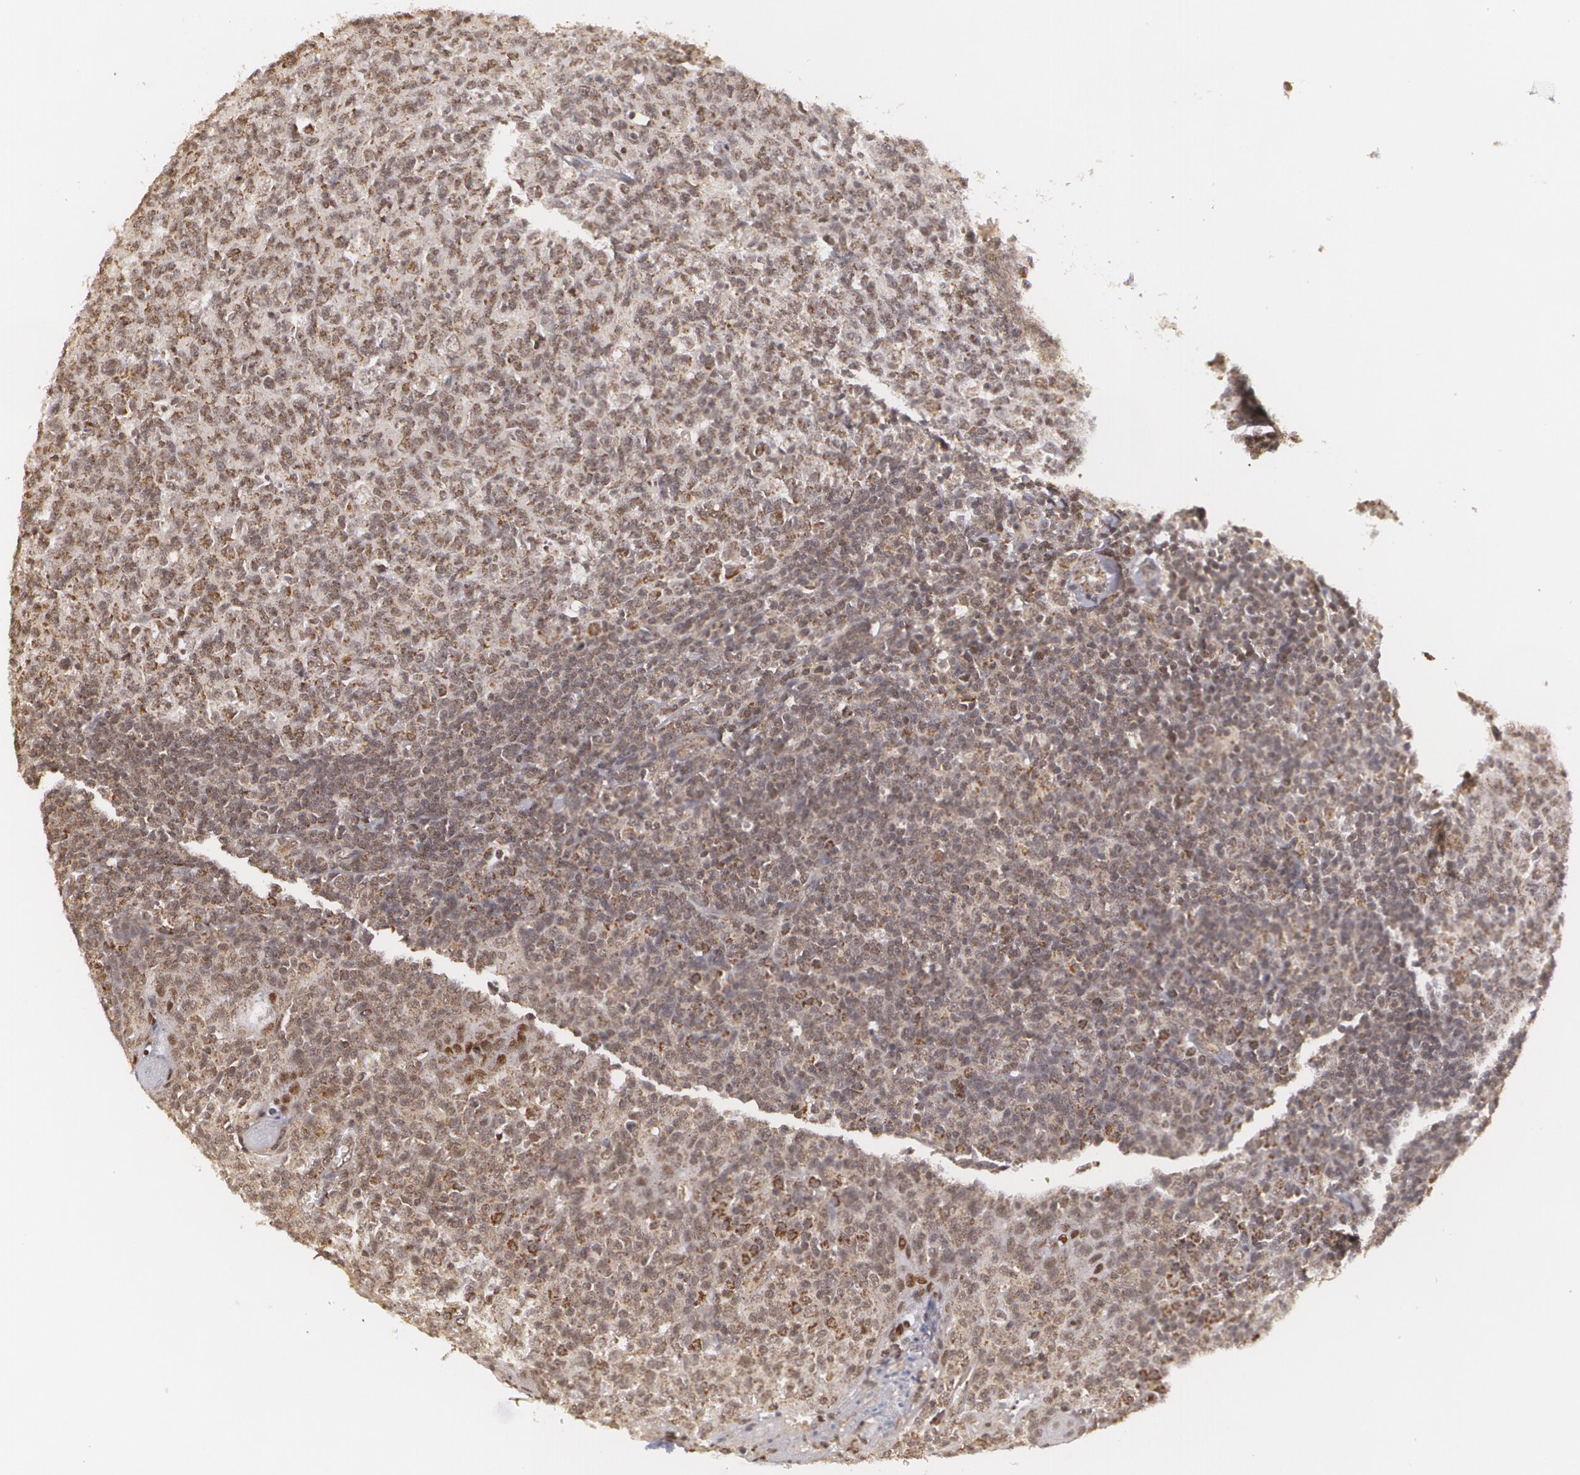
{"staining": {"intensity": "moderate", "quantity": ">75%", "location": "nuclear"}, "tissue": "tonsil", "cell_type": "Germinal center cells", "image_type": "normal", "snomed": [{"axis": "morphology", "description": "Normal tissue, NOS"}, {"axis": "topography", "description": "Tonsil"}], "caption": "Immunohistochemistry histopathology image of normal tonsil stained for a protein (brown), which displays medium levels of moderate nuclear positivity in about >75% of germinal center cells.", "gene": "MXD1", "patient": {"sex": "male", "age": 6}}